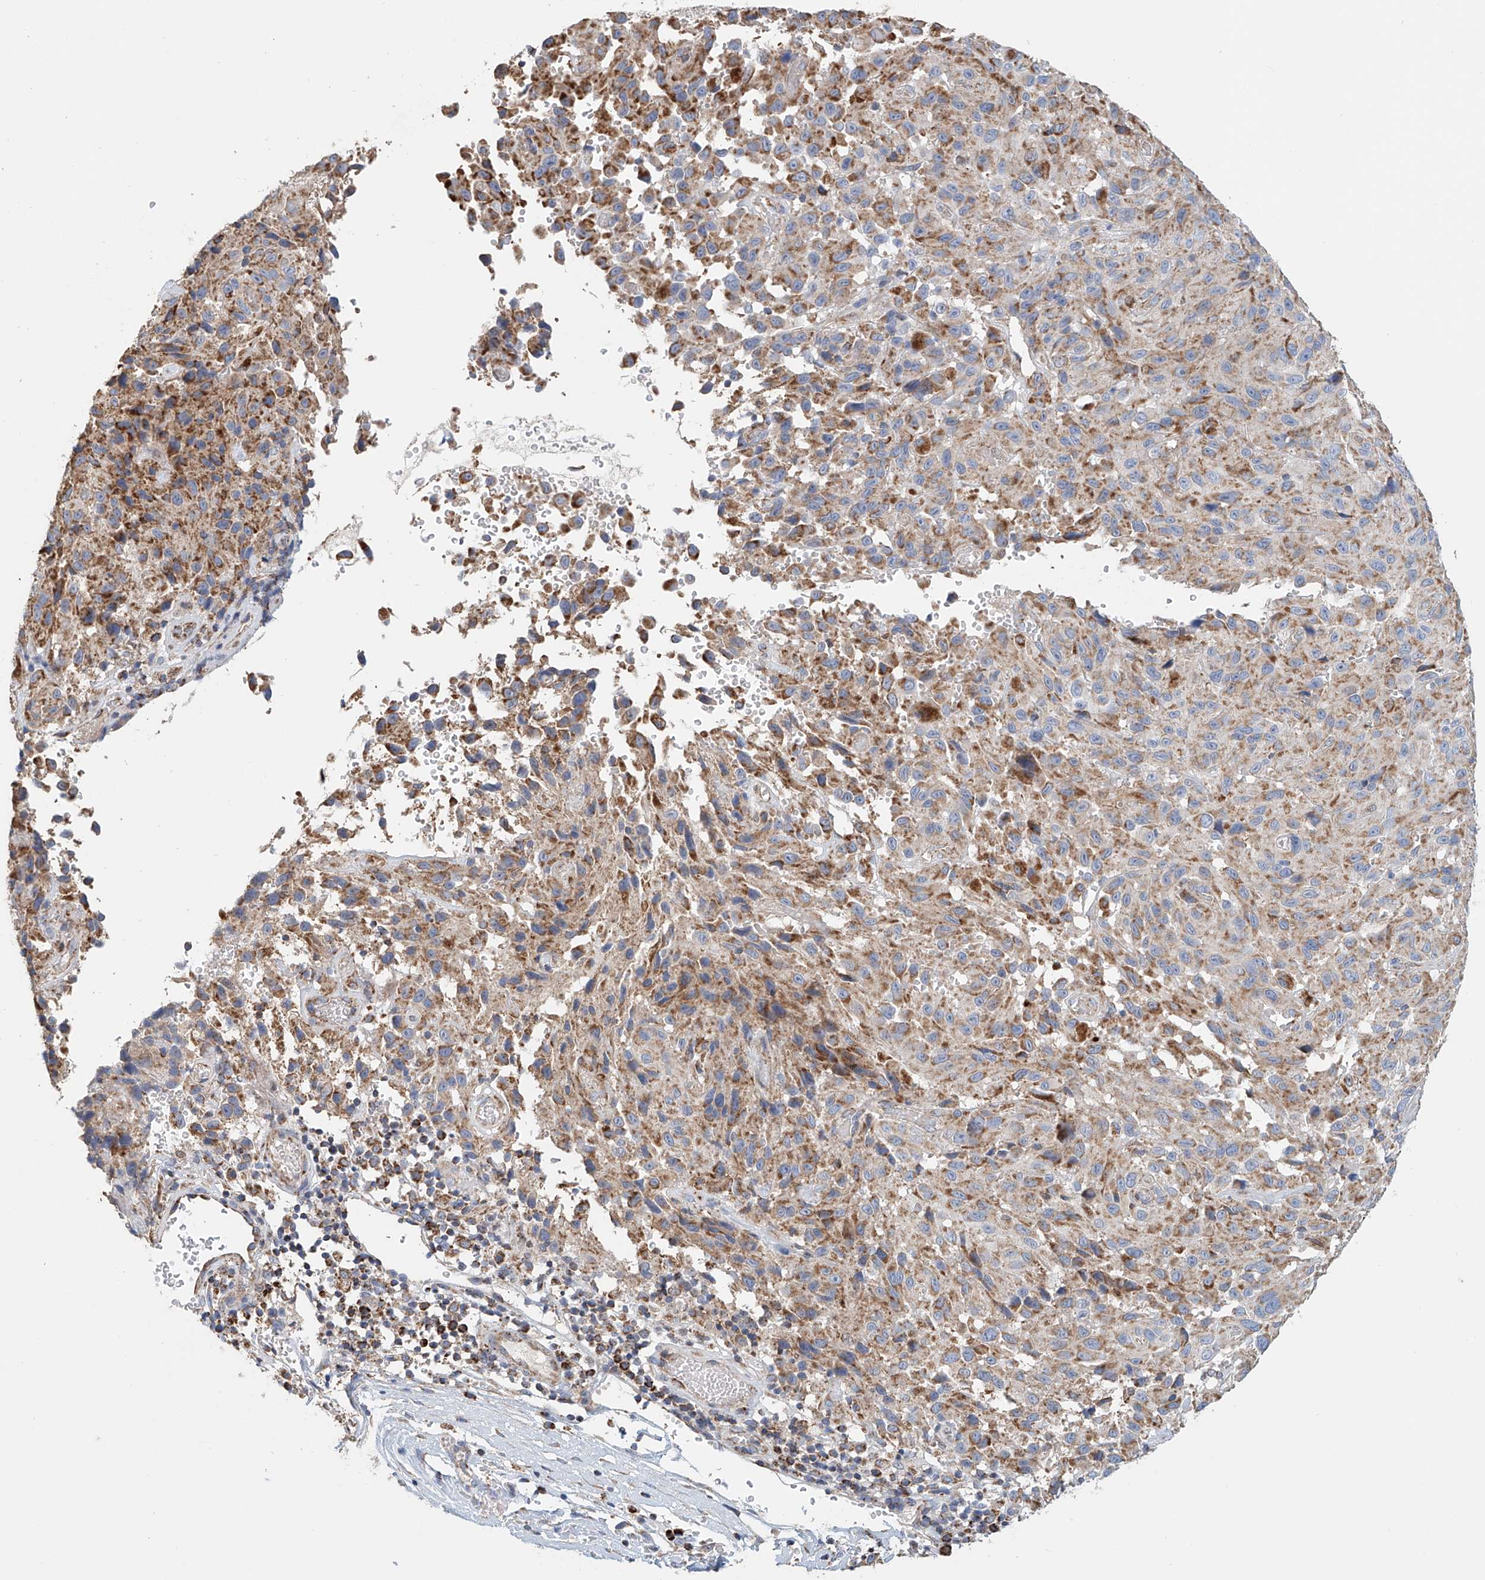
{"staining": {"intensity": "moderate", "quantity": "<25%", "location": "cytoplasmic/membranous"}, "tissue": "melanoma", "cell_type": "Tumor cells", "image_type": "cancer", "snomed": [{"axis": "morphology", "description": "Malignant melanoma, NOS"}, {"axis": "topography", "description": "Skin"}], "caption": "Immunohistochemical staining of human melanoma shows moderate cytoplasmic/membranous protein expression in approximately <25% of tumor cells. (DAB IHC, brown staining for protein, blue staining for nuclei).", "gene": "MCL1", "patient": {"sex": "male", "age": 66}}